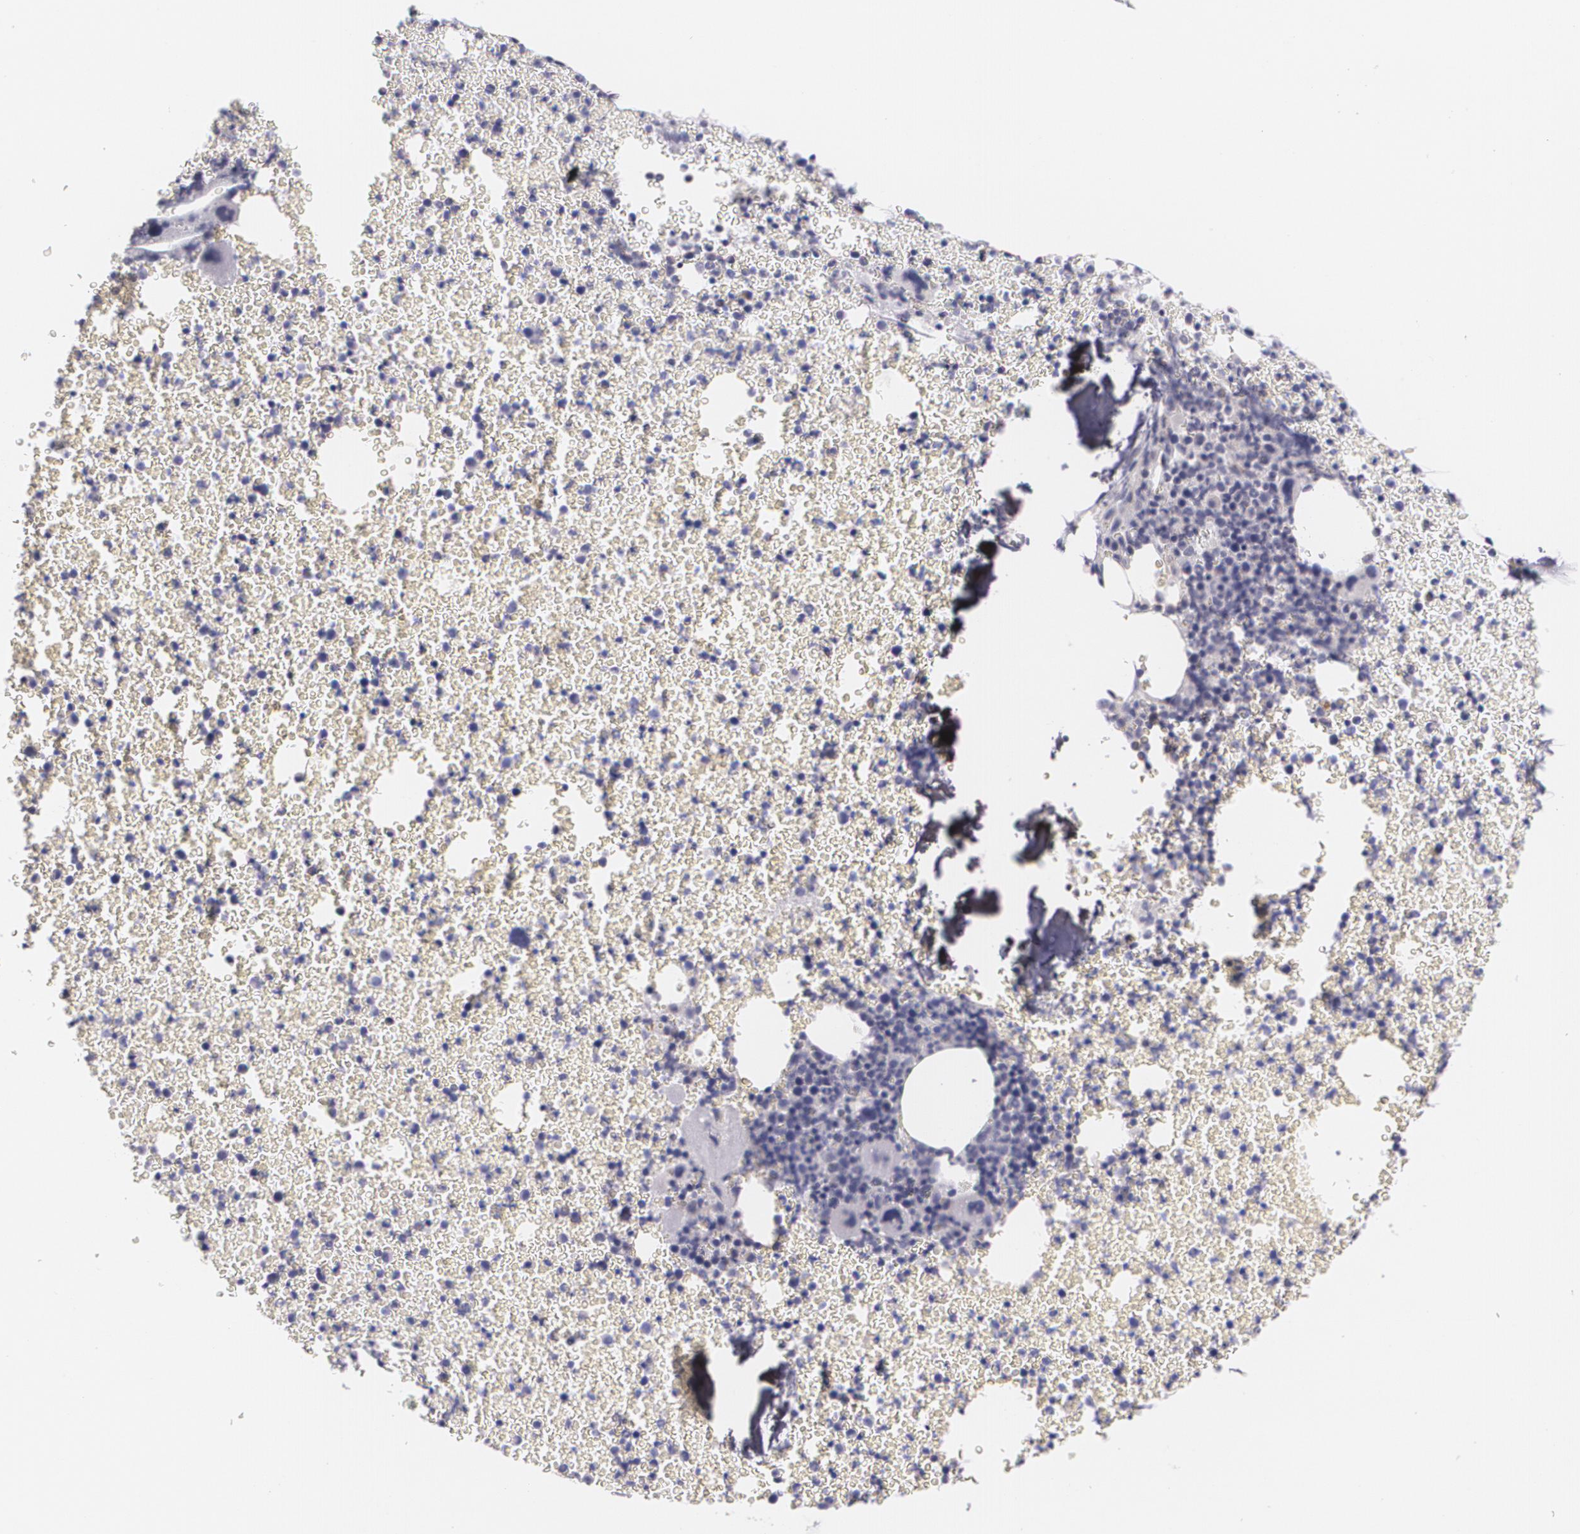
{"staining": {"intensity": "negative", "quantity": "none", "location": "none"}, "tissue": "bone marrow", "cell_type": "Hematopoietic cells", "image_type": "normal", "snomed": [{"axis": "morphology", "description": "Normal tissue, NOS"}, {"axis": "topography", "description": "Bone marrow"}], "caption": "Hematopoietic cells show no significant protein staining in normal bone marrow.", "gene": "CILK1", "patient": {"sex": "female", "age": 41}}